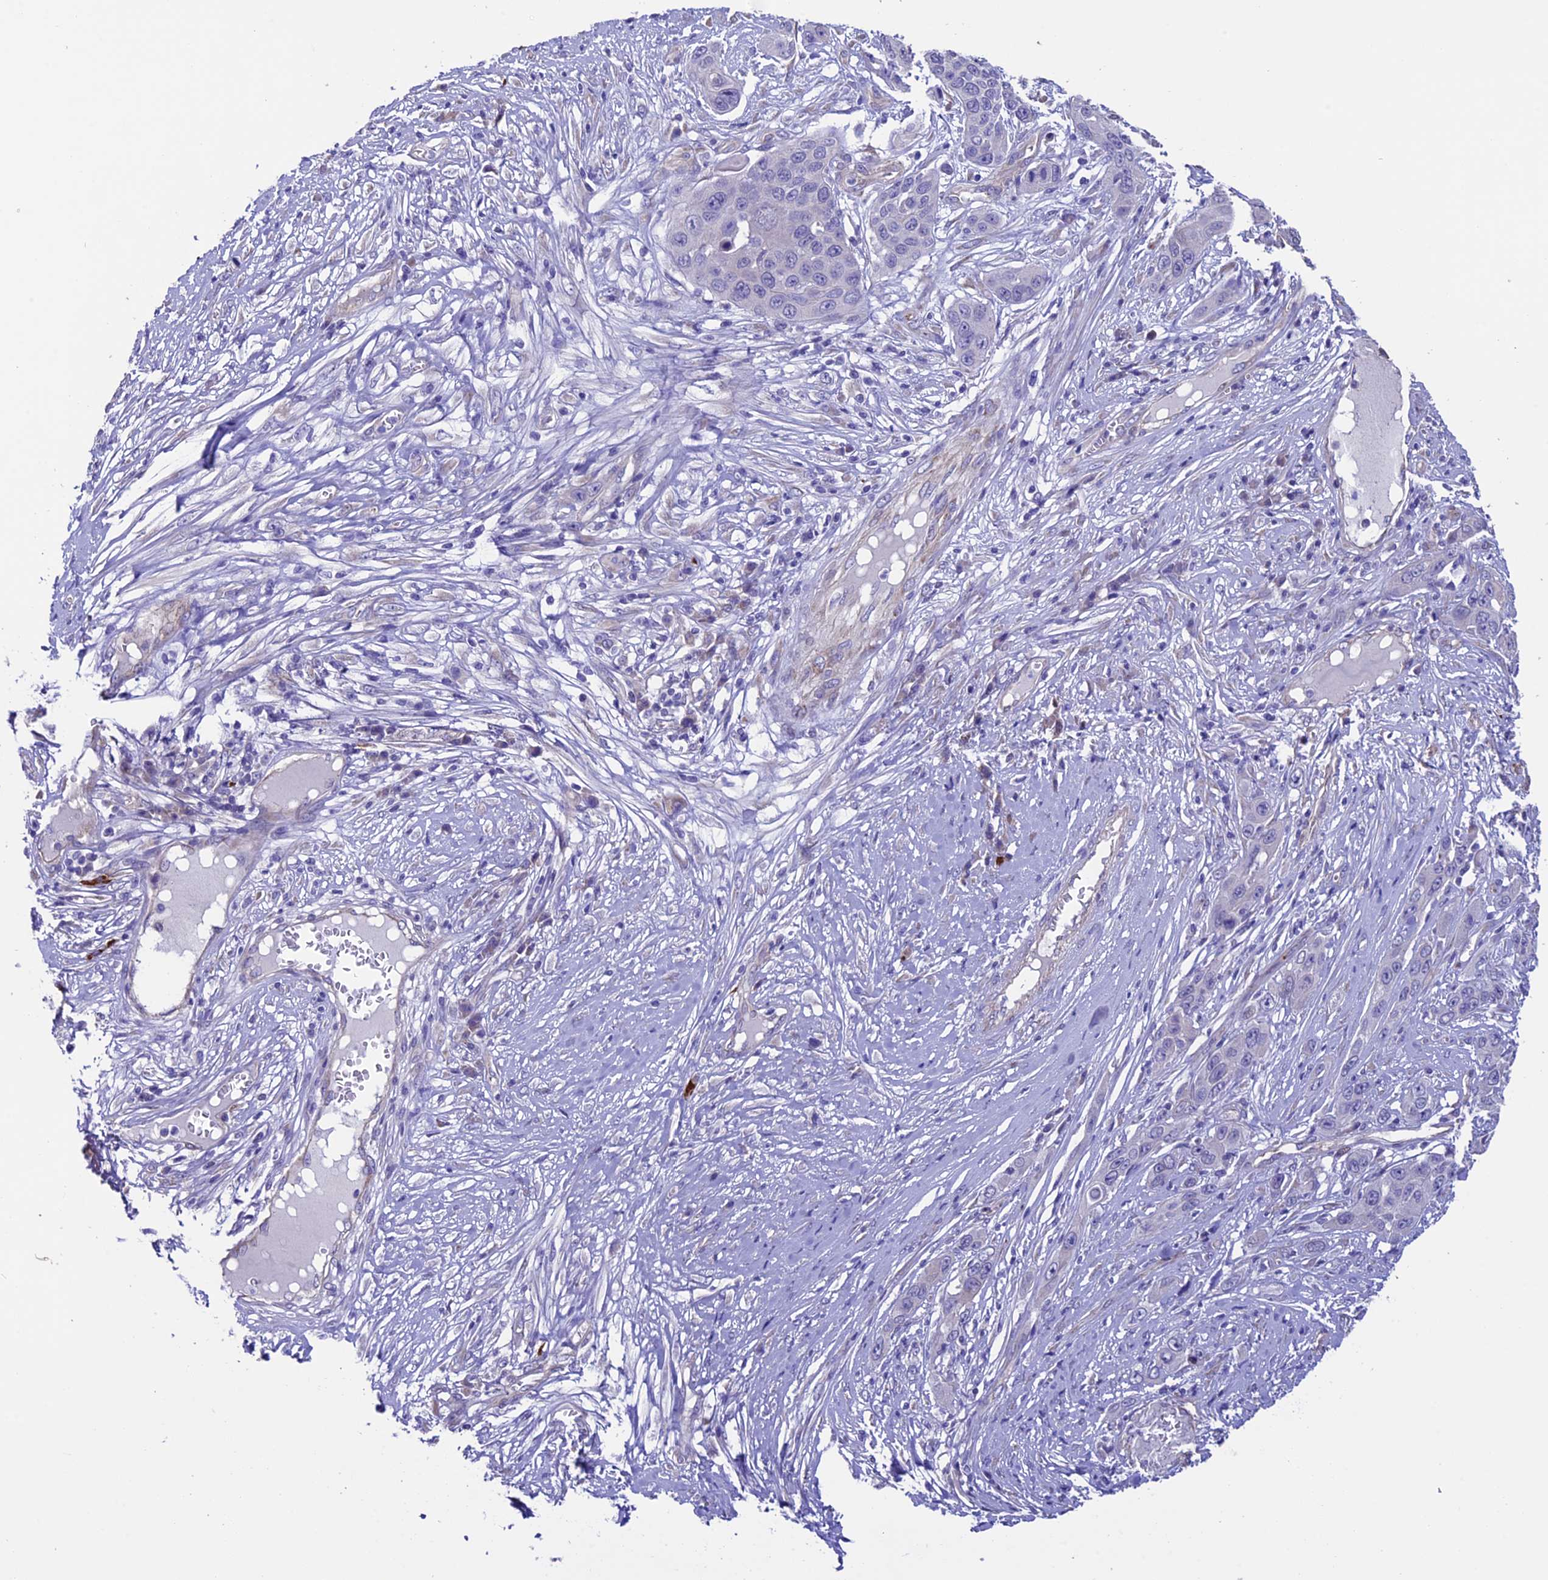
{"staining": {"intensity": "negative", "quantity": "none", "location": "none"}, "tissue": "skin cancer", "cell_type": "Tumor cells", "image_type": "cancer", "snomed": [{"axis": "morphology", "description": "Squamous cell carcinoma, NOS"}, {"axis": "topography", "description": "Skin"}], "caption": "There is no significant positivity in tumor cells of skin cancer. Brightfield microscopy of IHC stained with DAB (brown) and hematoxylin (blue), captured at high magnification.", "gene": "TMEM171", "patient": {"sex": "male", "age": 55}}